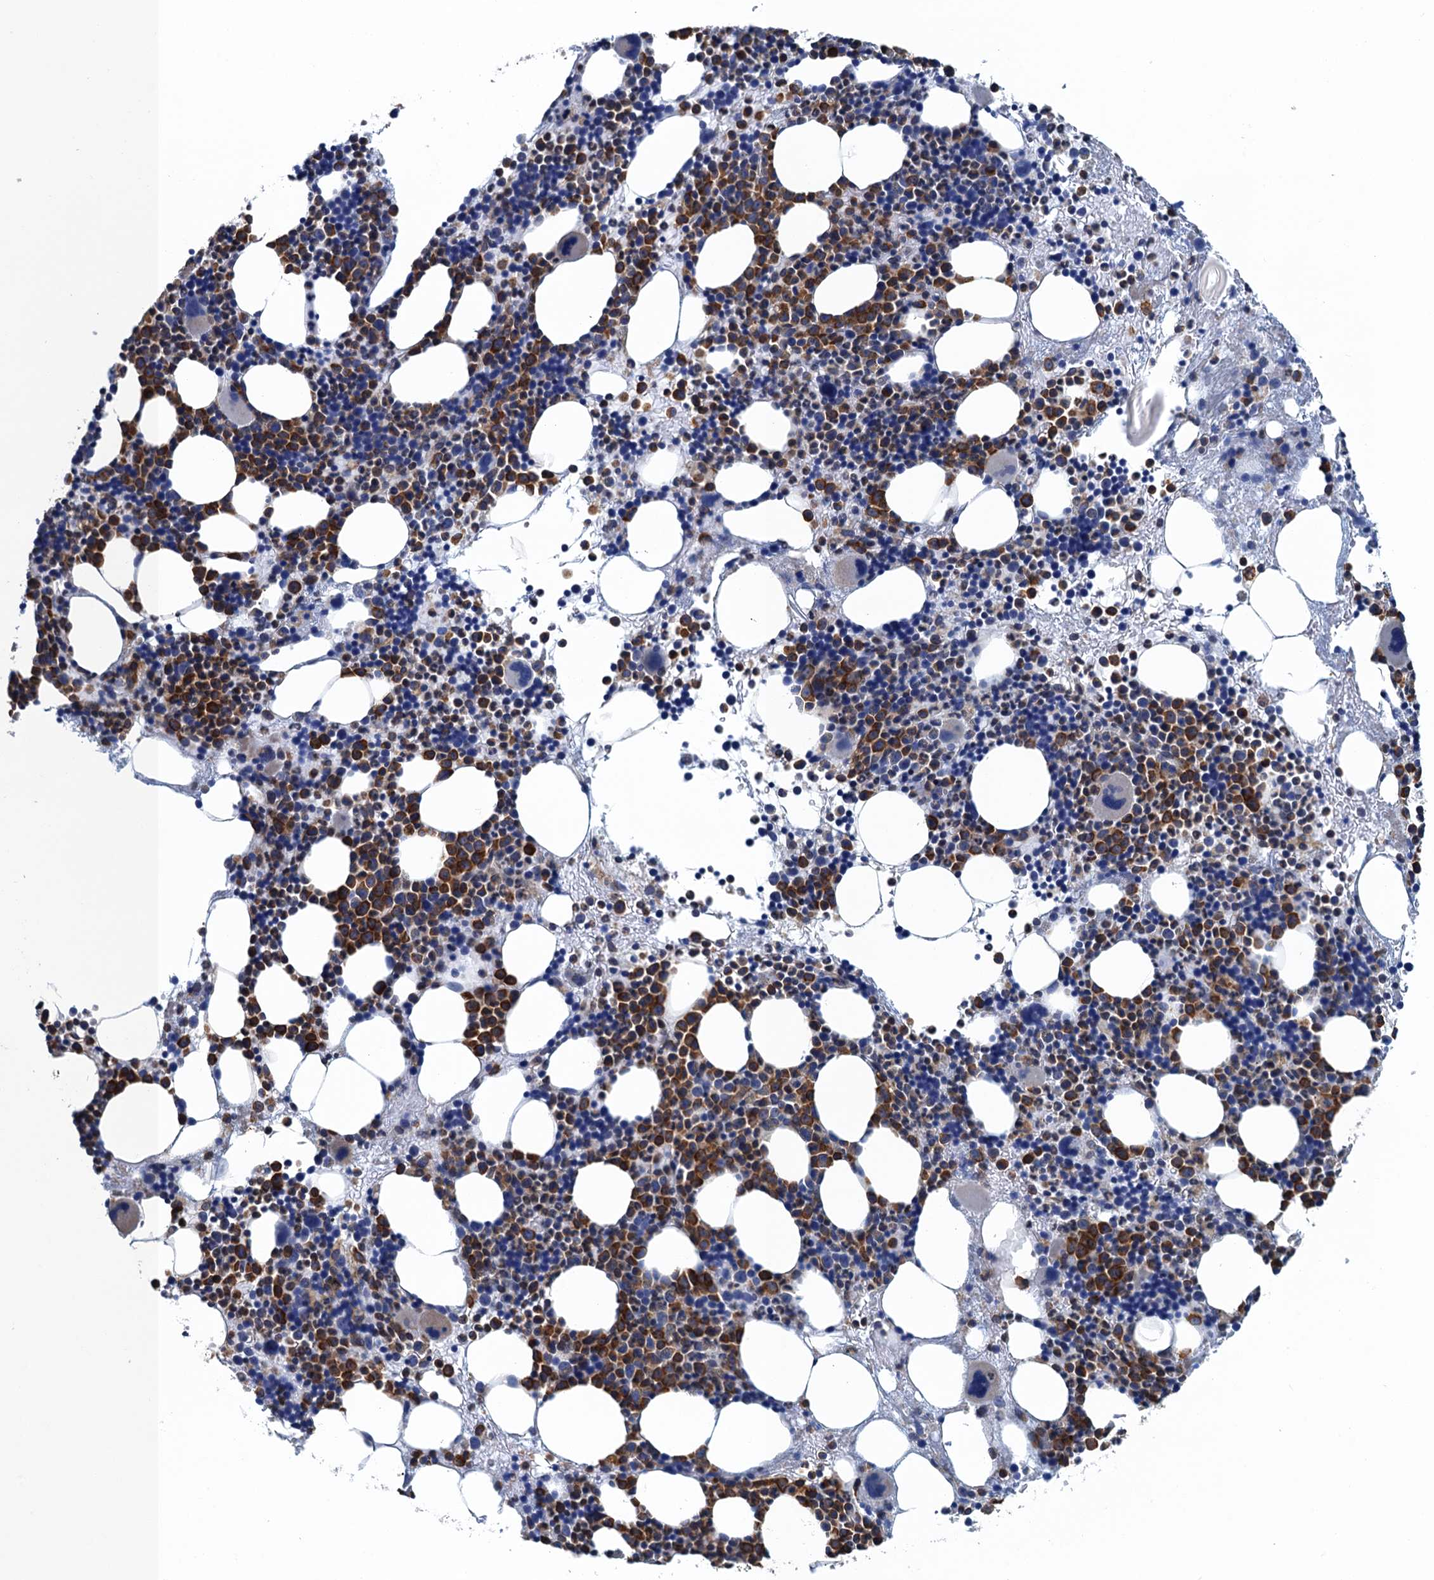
{"staining": {"intensity": "strong", "quantity": "25%-75%", "location": "cytoplasmic/membranous"}, "tissue": "bone marrow", "cell_type": "Hematopoietic cells", "image_type": "normal", "snomed": [{"axis": "morphology", "description": "Normal tissue, NOS"}, {"axis": "topography", "description": "Bone marrow"}], "caption": "Hematopoietic cells demonstrate high levels of strong cytoplasmic/membranous expression in approximately 25%-75% of cells in unremarkable bone marrow.", "gene": "TMEM205", "patient": {"sex": "male", "age": 51}}